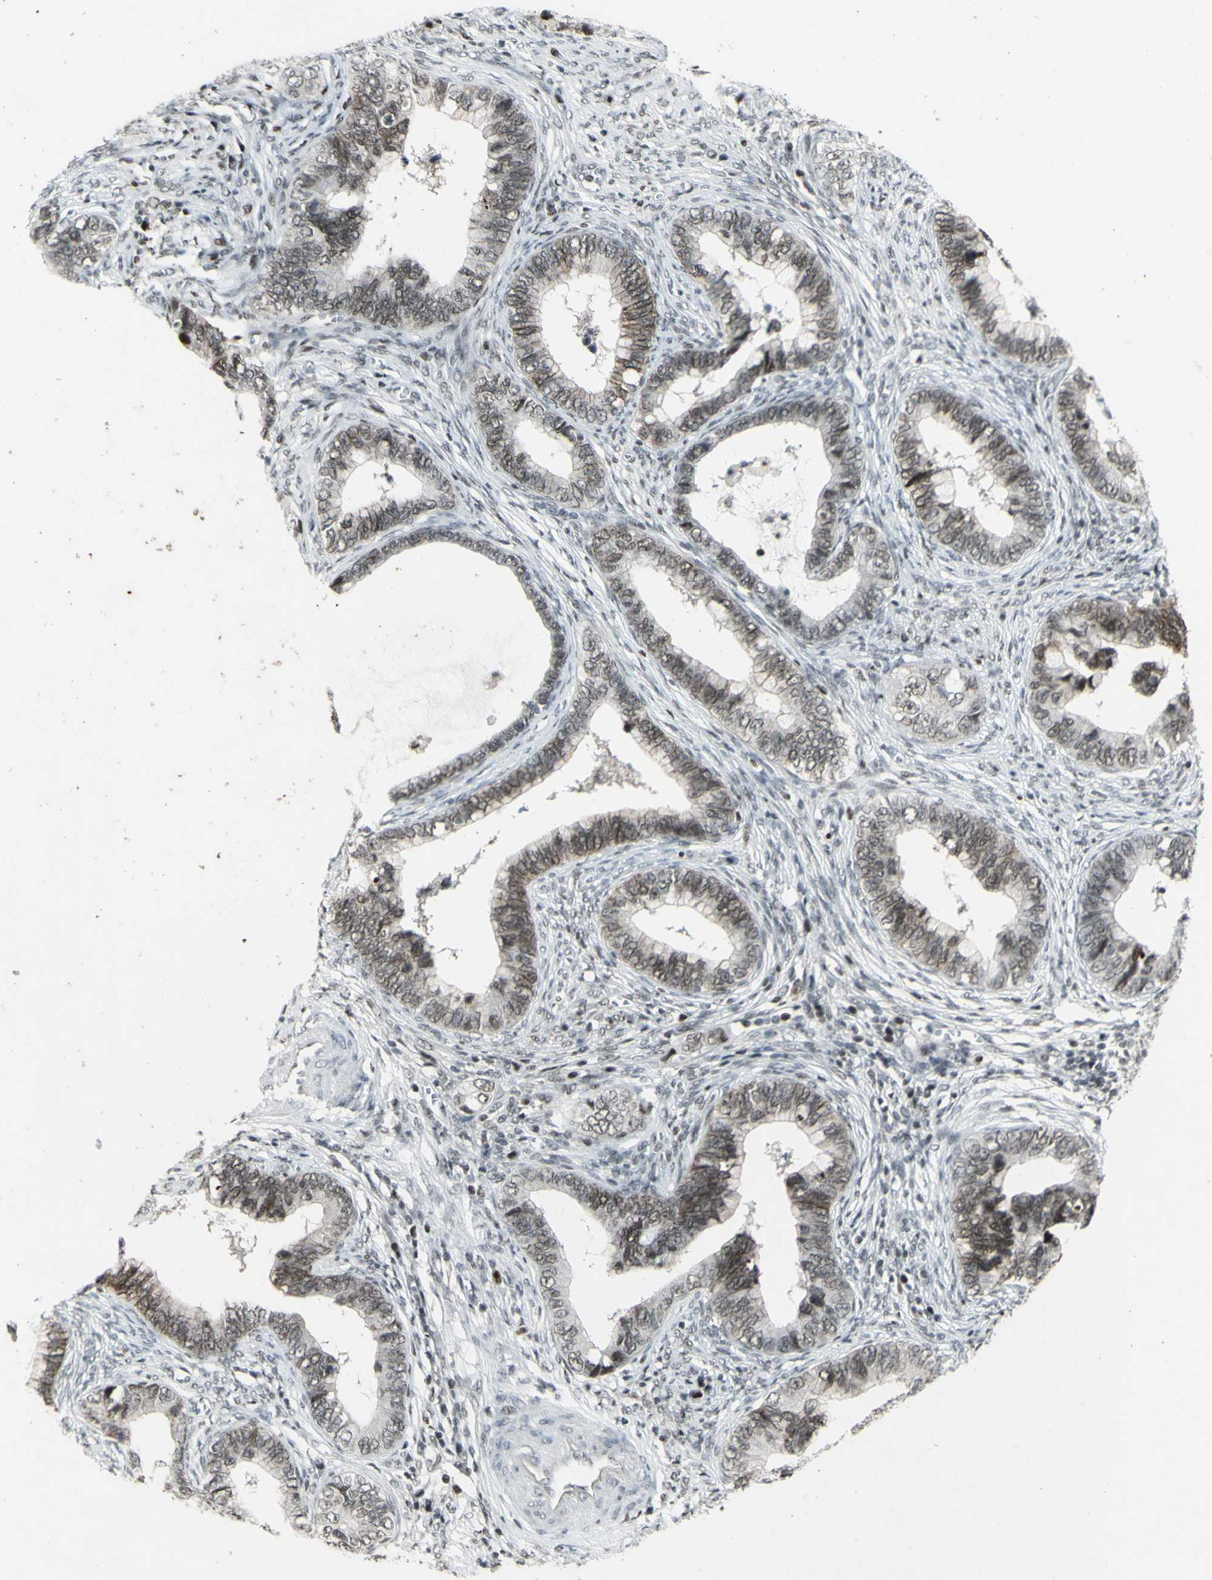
{"staining": {"intensity": "negative", "quantity": "none", "location": "none"}, "tissue": "cervical cancer", "cell_type": "Tumor cells", "image_type": "cancer", "snomed": [{"axis": "morphology", "description": "Adenocarcinoma, NOS"}, {"axis": "topography", "description": "Cervix"}], "caption": "The IHC image has no significant positivity in tumor cells of cervical adenocarcinoma tissue.", "gene": "SUPT6H", "patient": {"sex": "female", "age": 44}}